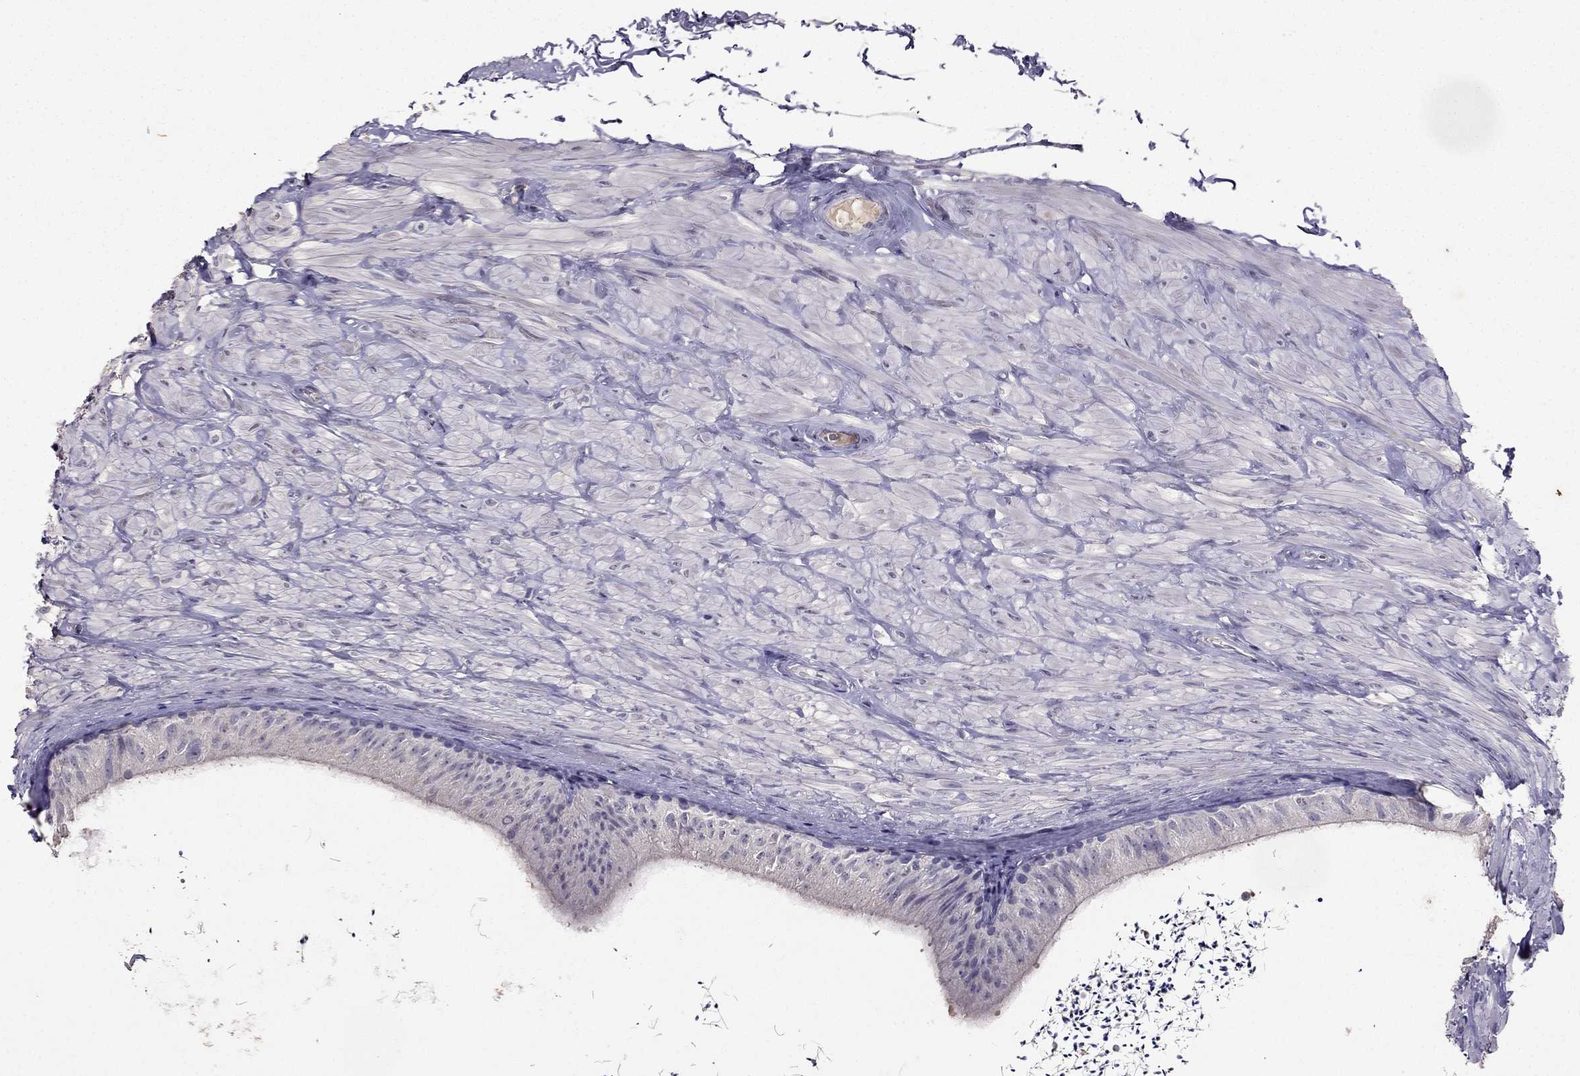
{"staining": {"intensity": "negative", "quantity": "none", "location": "none"}, "tissue": "epididymis", "cell_type": "Glandular cells", "image_type": "normal", "snomed": [{"axis": "morphology", "description": "Normal tissue, NOS"}, {"axis": "topography", "description": "Epididymis"}], "caption": "Protein analysis of normal epididymis displays no significant expression in glandular cells.", "gene": "RFLNB", "patient": {"sex": "male", "age": 32}}